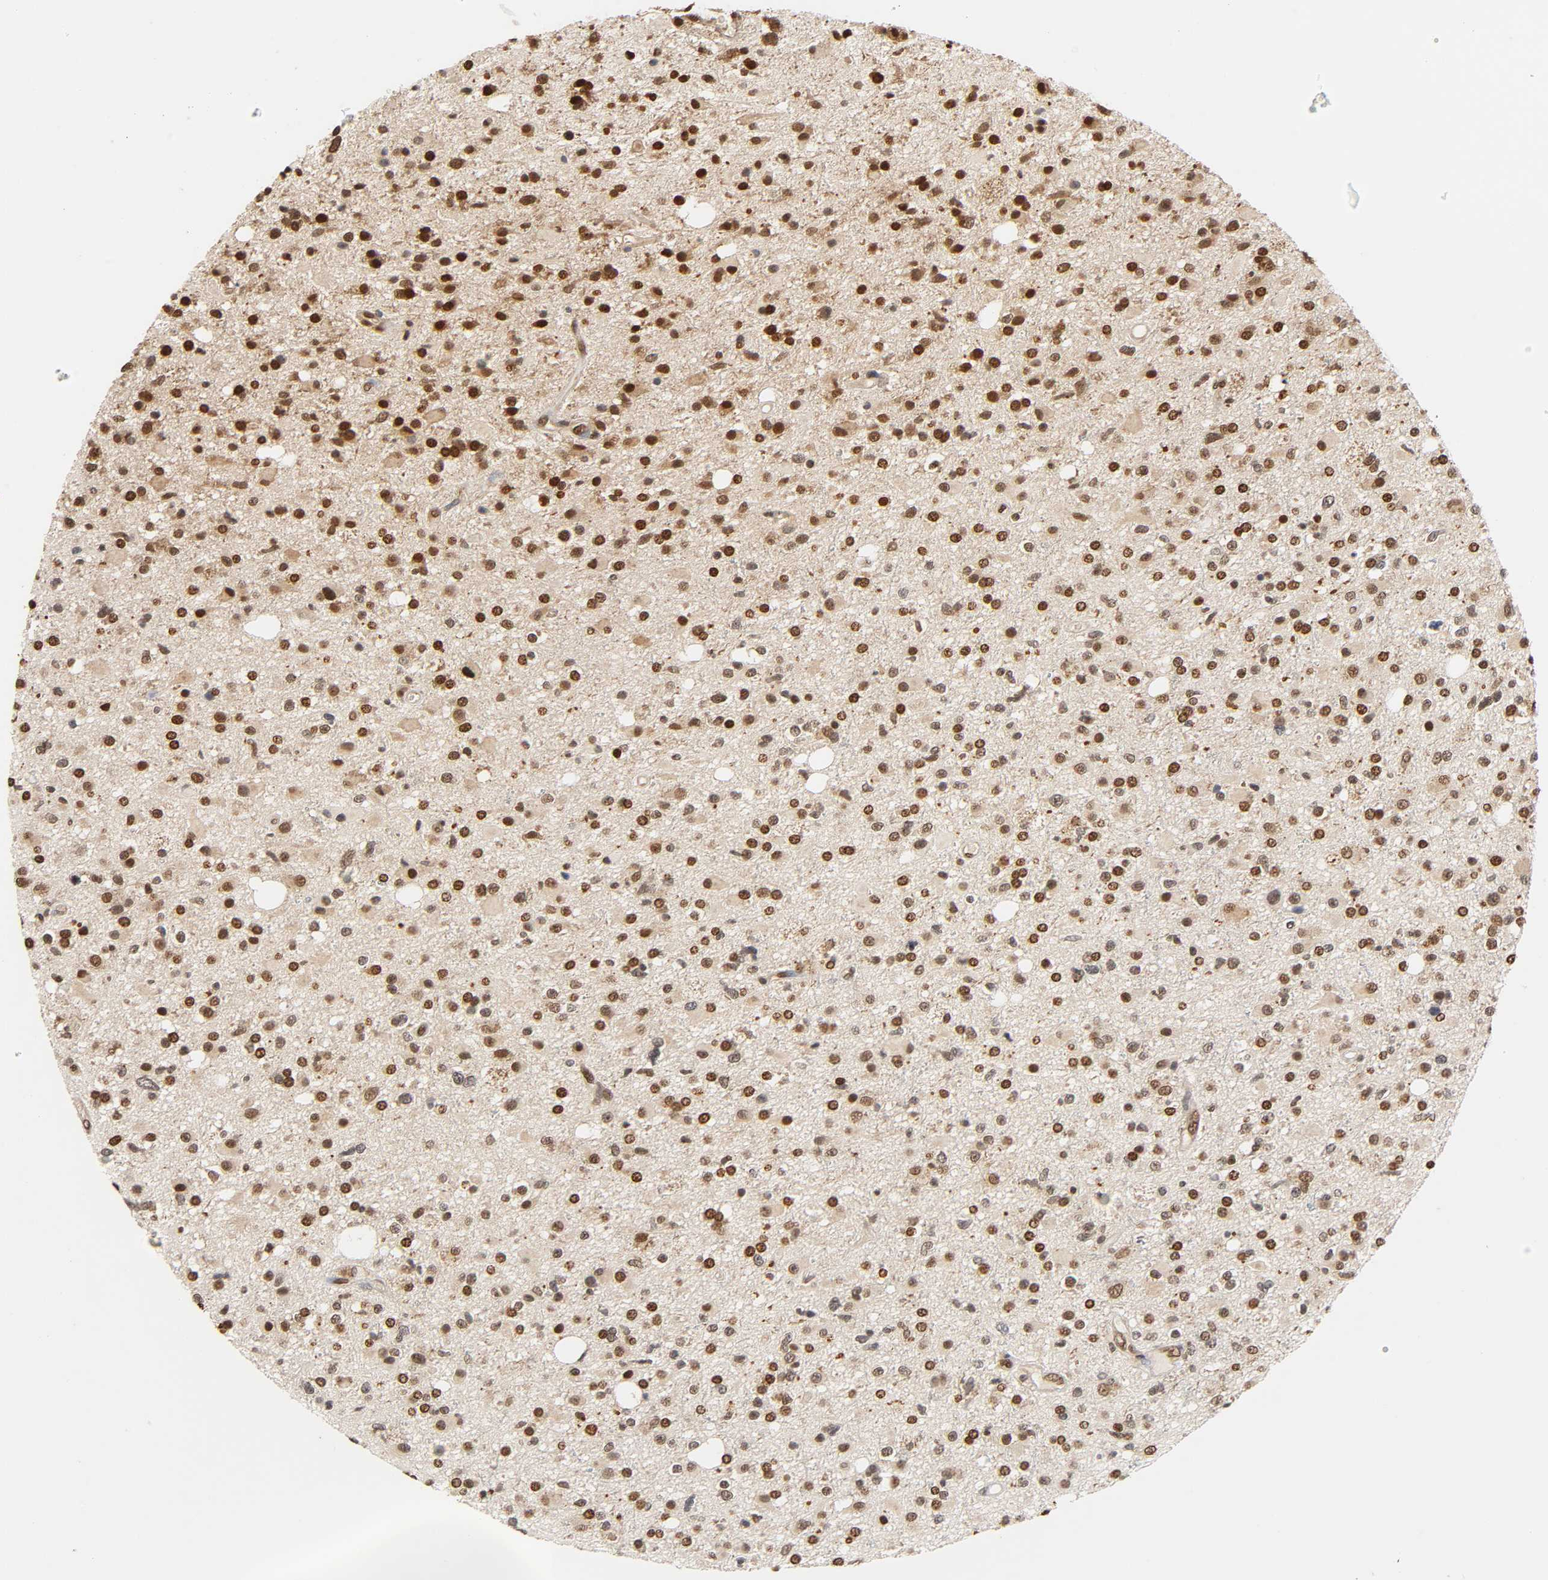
{"staining": {"intensity": "moderate", "quantity": ">75%", "location": "nuclear"}, "tissue": "glioma", "cell_type": "Tumor cells", "image_type": "cancer", "snomed": [{"axis": "morphology", "description": "Glioma, malignant, High grade"}, {"axis": "topography", "description": "Brain"}], "caption": "The photomicrograph shows a brown stain indicating the presence of a protein in the nuclear of tumor cells in malignant glioma (high-grade). (DAB = brown stain, brightfield microscopy at high magnification).", "gene": "UBC", "patient": {"sex": "male", "age": 33}}